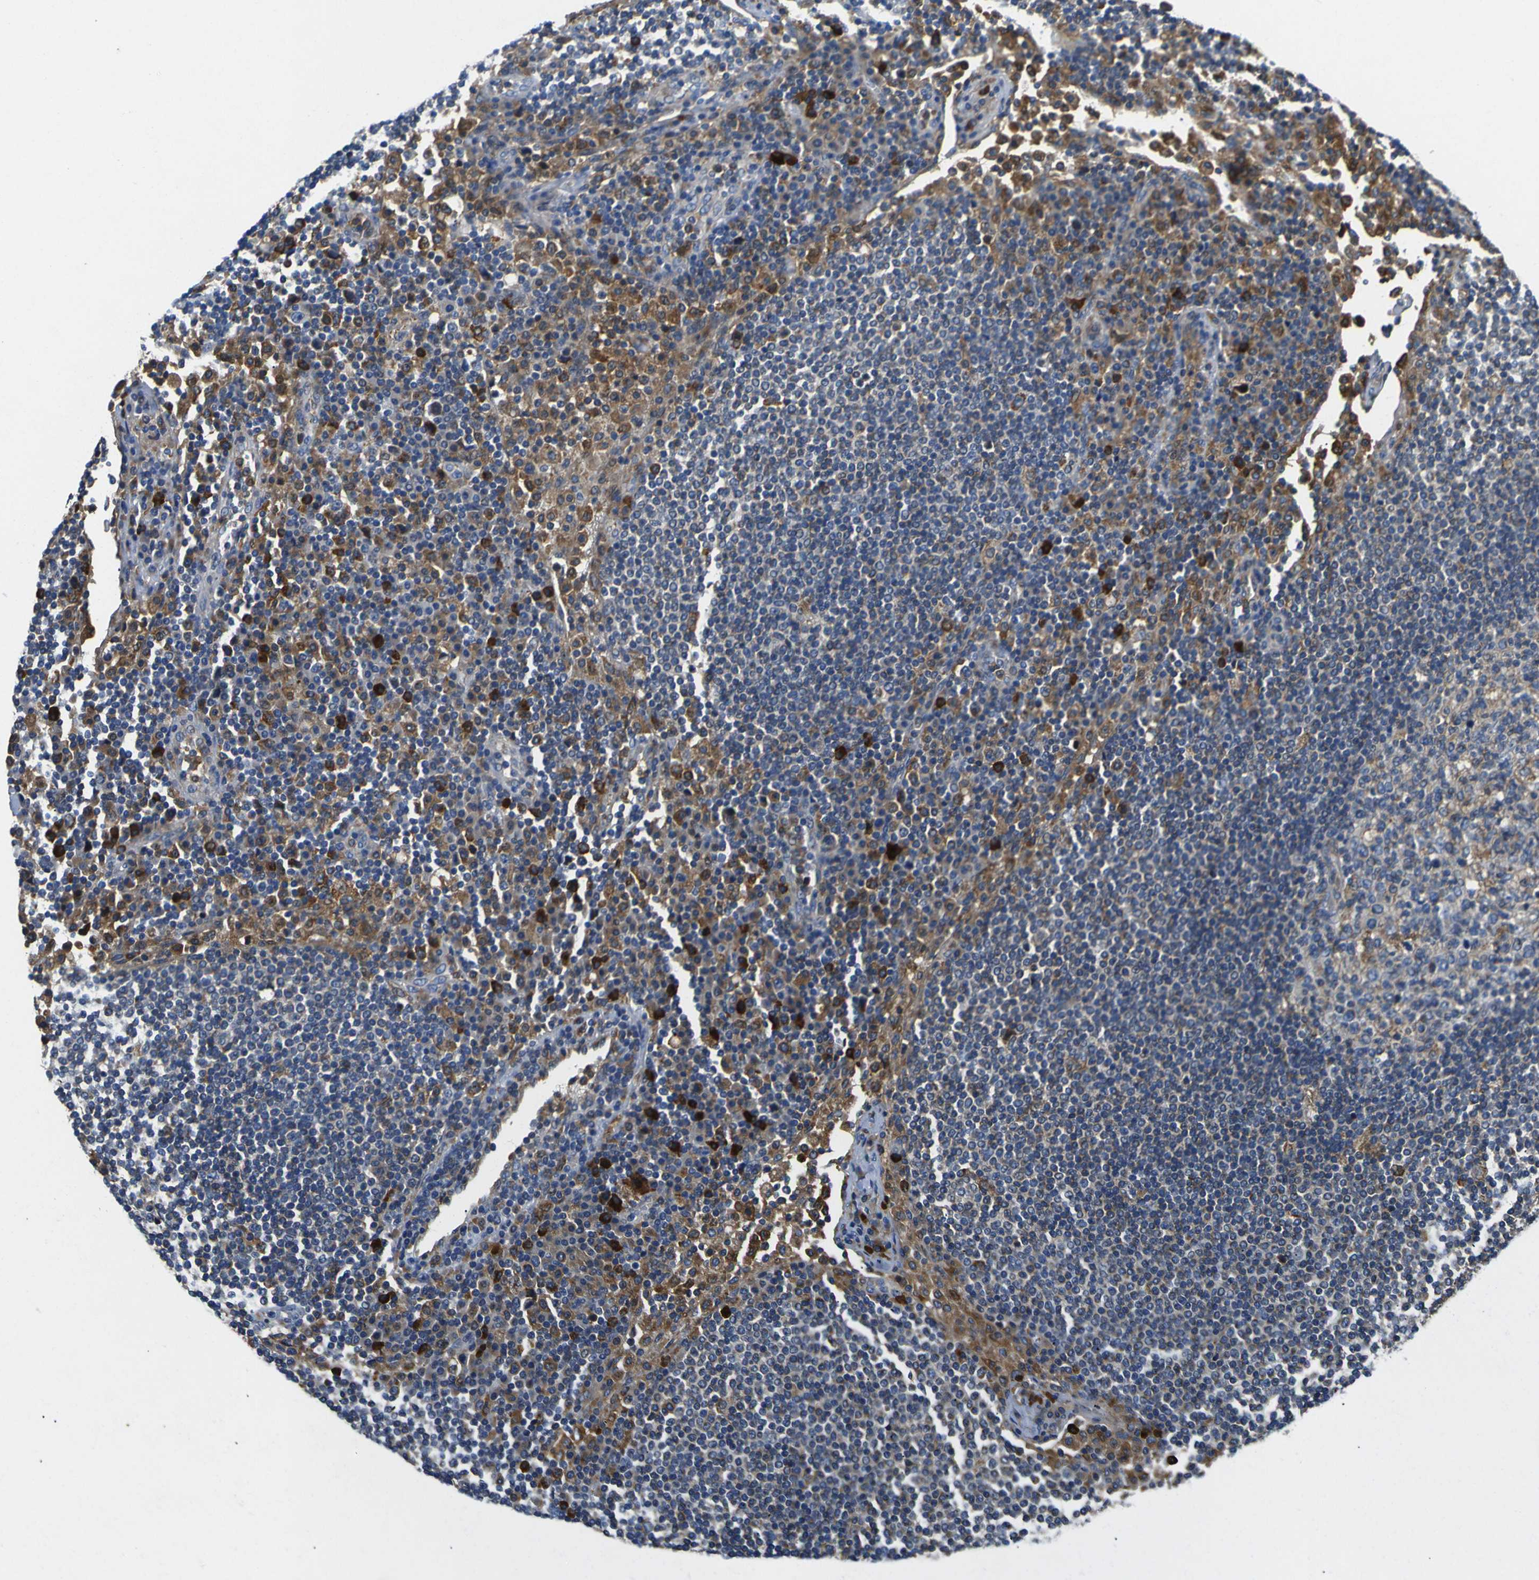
{"staining": {"intensity": "moderate", "quantity": "<25%", "location": "cytoplasmic/membranous"}, "tissue": "lymph node", "cell_type": "Germinal center cells", "image_type": "normal", "snomed": [{"axis": "morphology", "description": "Normal tissue, NOS"}, {"axis": "topography", "description": "Lymph node"}], "caption": "Protein analysis of unremarkable lymph node exhibits moderate cytoplasmic/membranous staining in about <25% of germinal center cells. (DAB (3,3'-diaminobenzidine) = brown stain, brightfield microscopy at high magnification).", "gene": "RAB1B", "patient": {"sex": "female", "age": 53}}